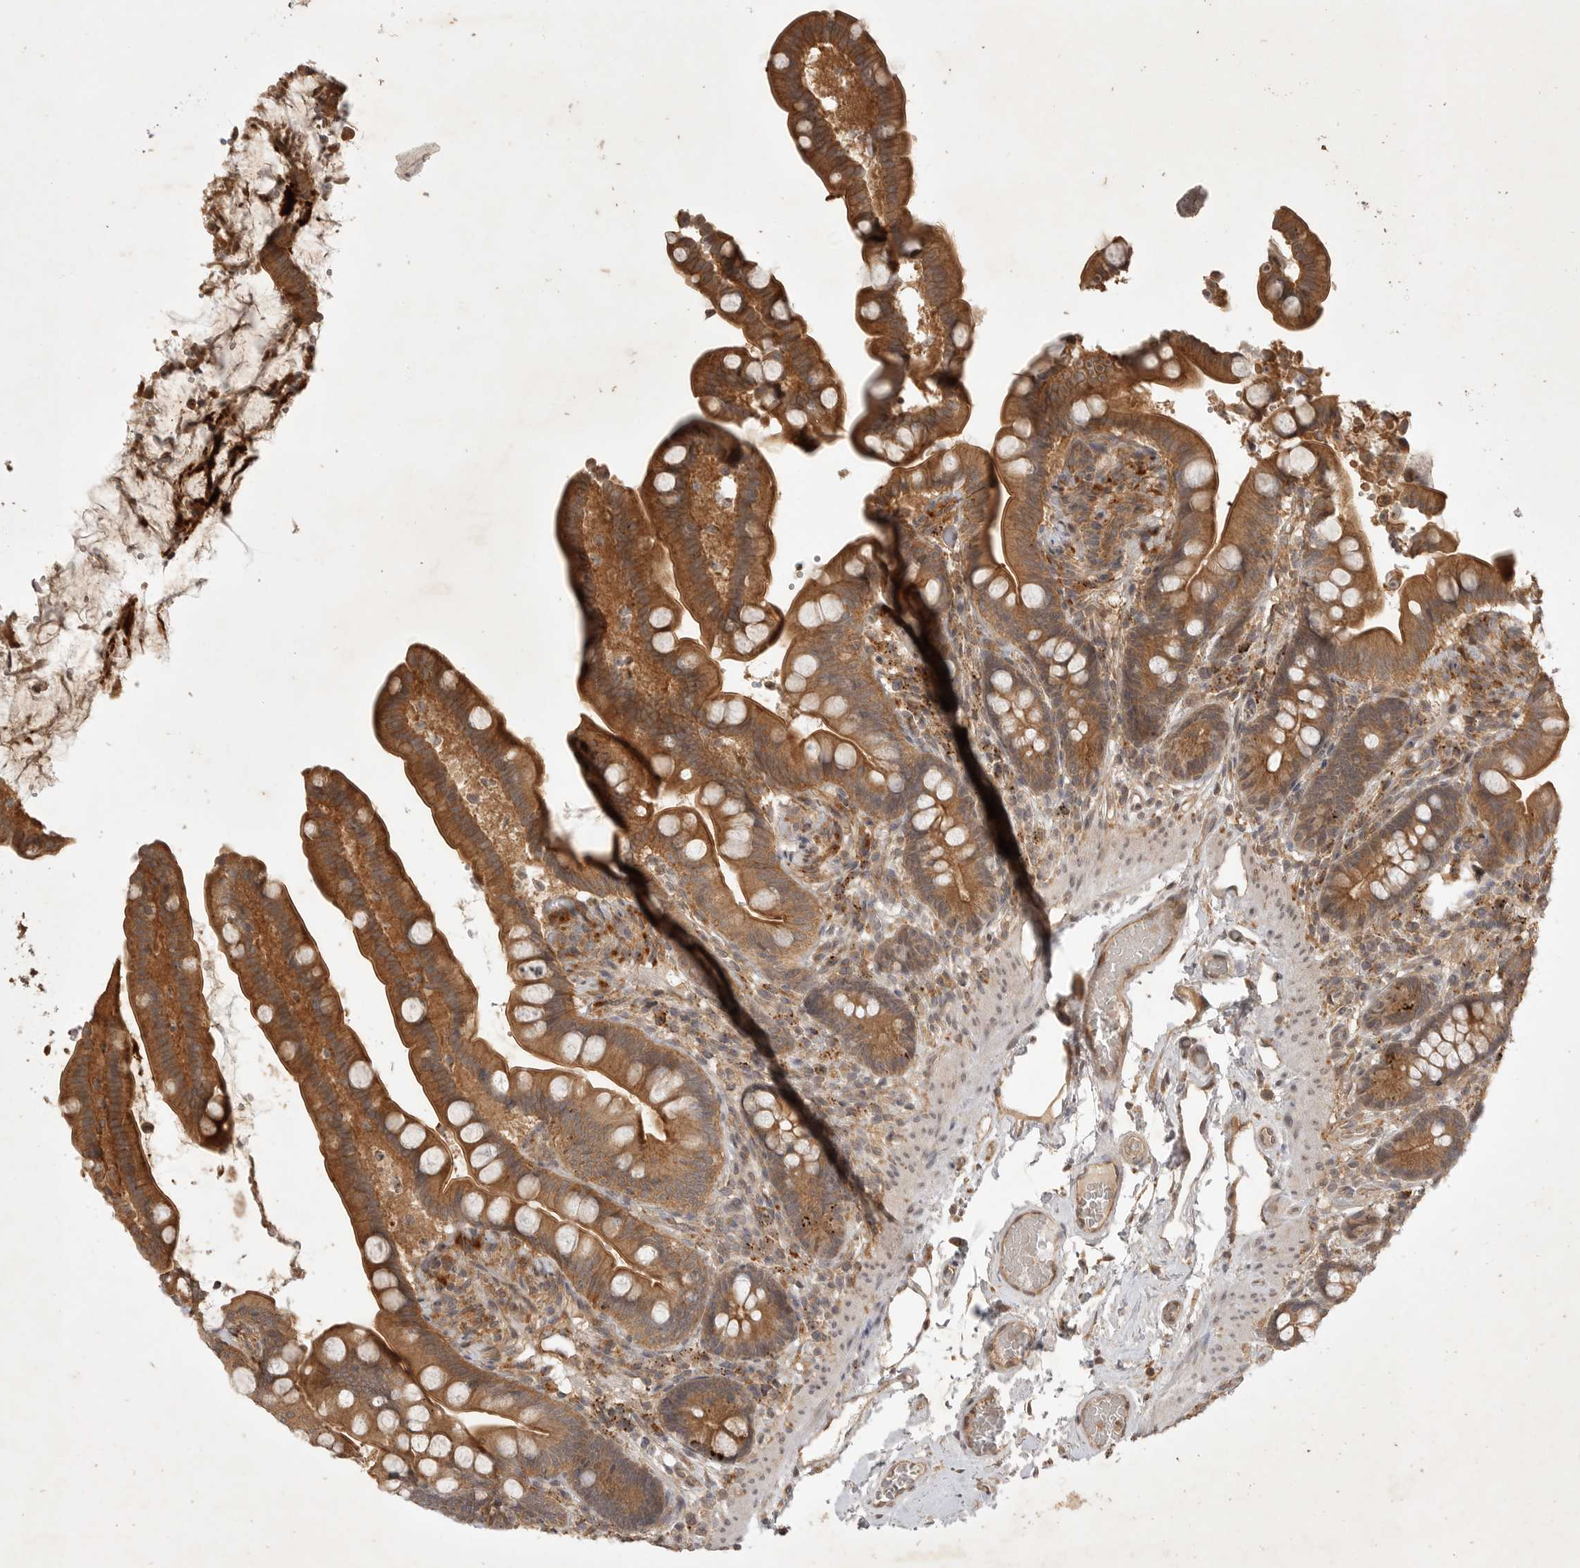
{"staining": {"intensity": "weak", "quantity": ">75%", "location": "cytoplasmic/membranous"}, "tissue": "colon", "cell_type": "Endothelial cells", "image_type": "normal", "snomed": [{"axis": "morphology", "description": "Normal tissue, NOS"}, {"axis": "topography", "description": "Smooth muscle"}, {"axis": "topography", "description": "Colon"}], "caption": "Protein analysis of unremarkable colon reveals weak cytoplasmic/membranous staining in about >75% of endothelial cells.", "gene": "ZNF232", "patient": {"sex": "male", "age": 73}}